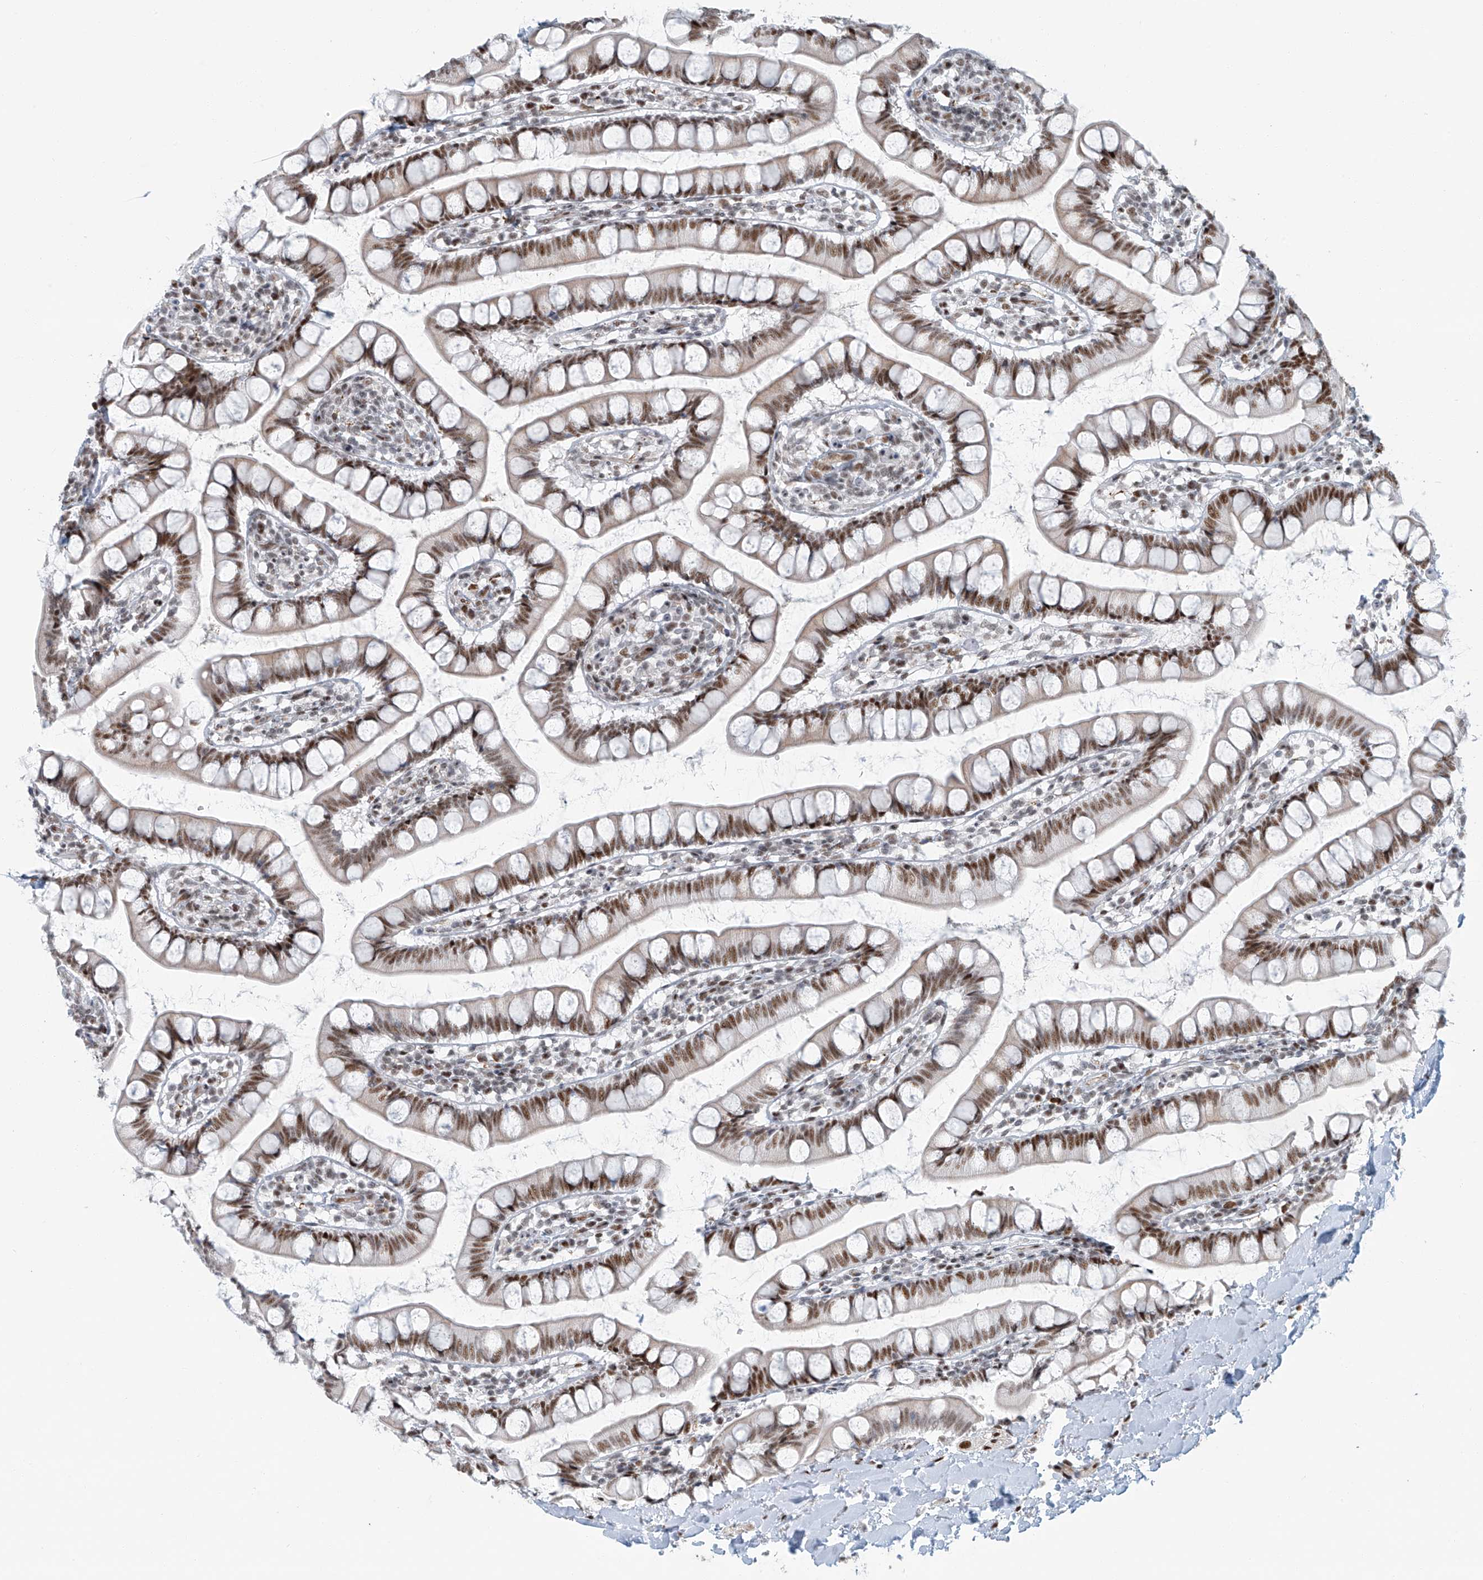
{"staining": {"intensity": "moderate", "quantity": ">75%", "location": "nuclear"}, "tissue": "small intestine", "cell_type": "Glandular cells", "image_type": "normal", "snomed": [{"axis": "morphology", "description": "Normal tissue, NOS"}, {"axis": "topography", "description": "Small intestine"}], "caption": "Immunohistochemistry (IHC) histopathology image of benign human small intestine stained for a protein (brown), which demonstrates medium levels of moderate nuclear staining in approximately >75% of glandular cells.", "gene": "ENSG00000257390", "patient": {"sex": "female", "age": 84}}